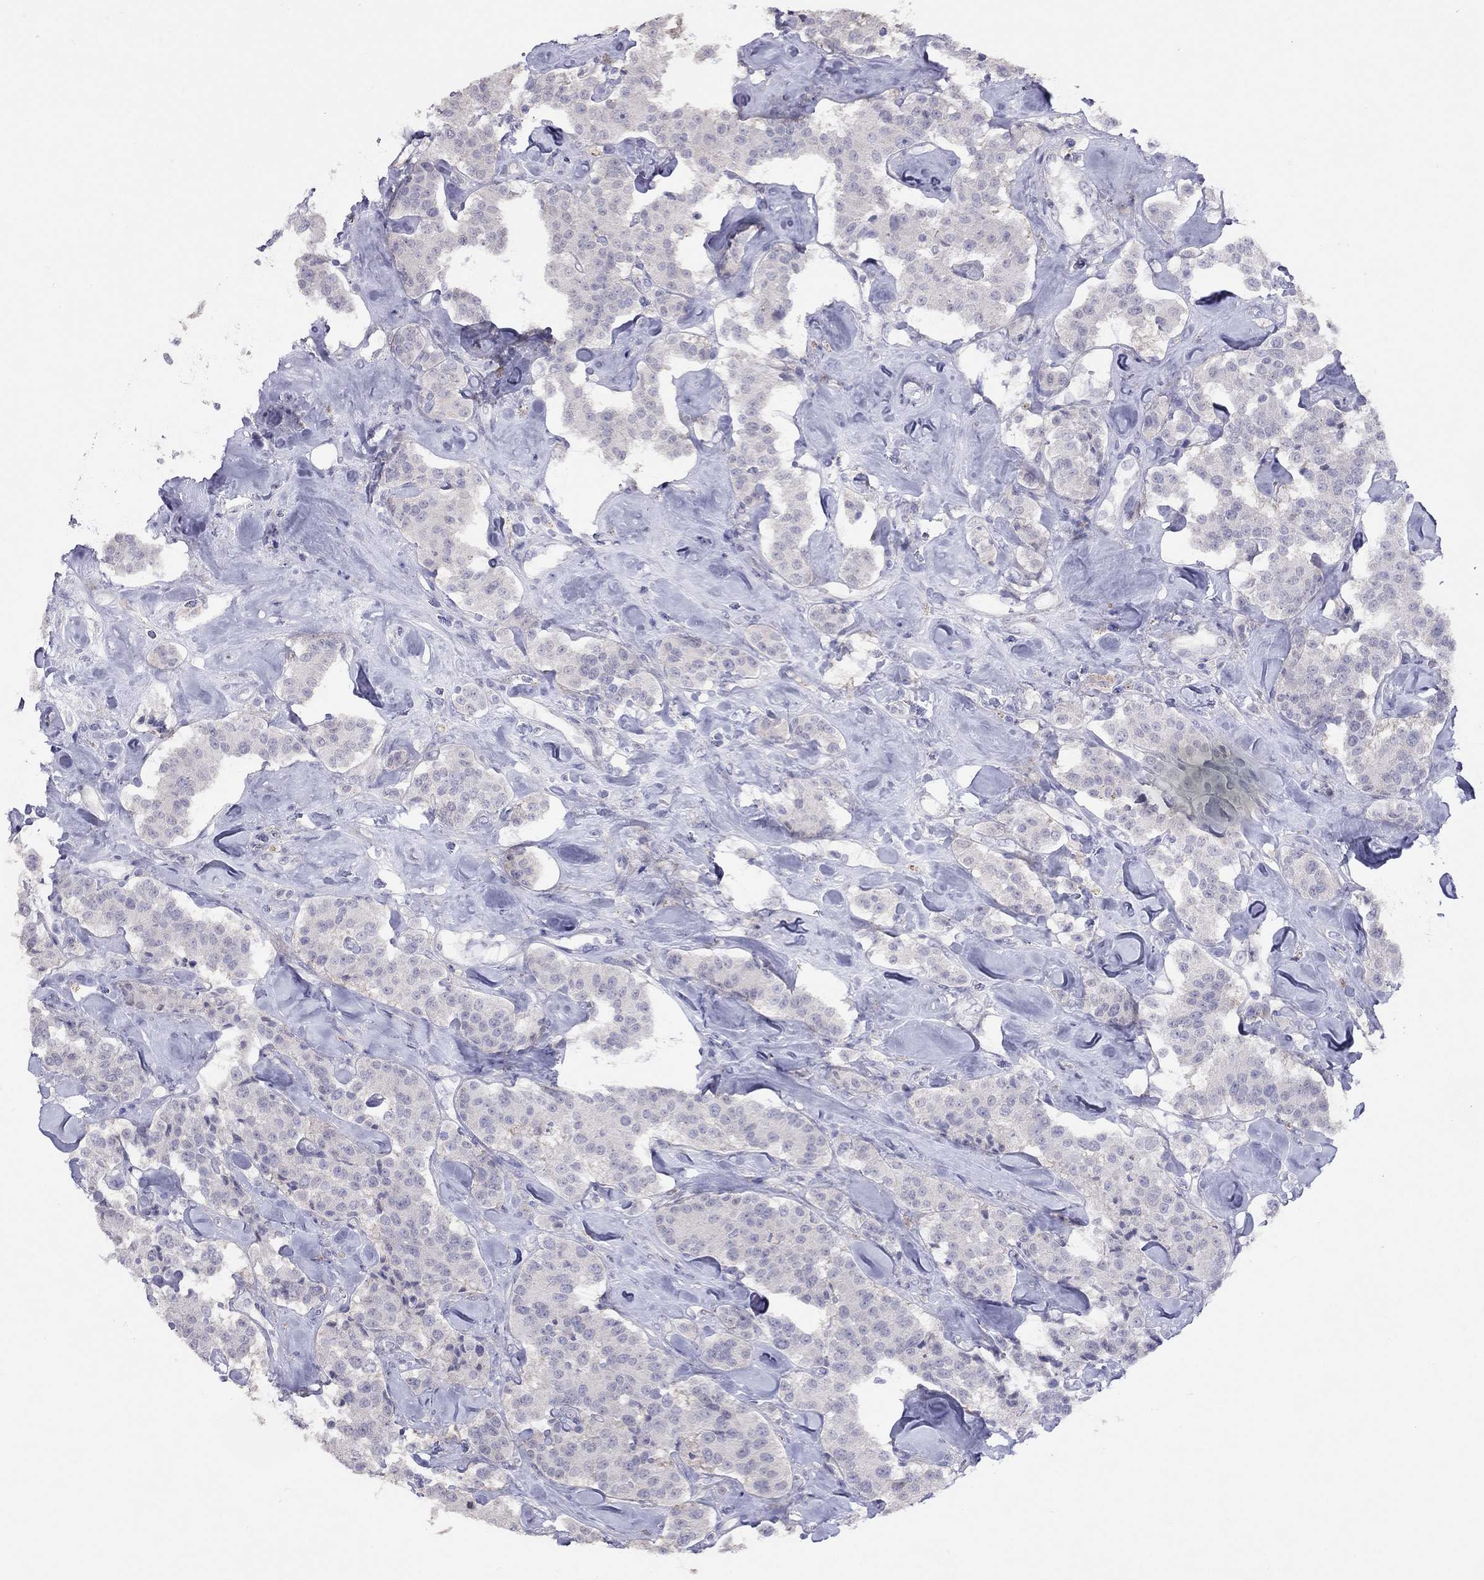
{"staining": {"intensity": "negative", "quantity": "none", "location": "none"}, "tissue": "carcinoid", "cell_type": "Tumor cells", "image_type": "cancer", "snomed": [{"axis": "morphology", "description": "Carcinoid, malignant, NOS"}, {"axis": "topography", "description": "Pancreas"}], "caption": "DAB (3,3'-diaminobenzidine) immunohistochemical staining of malignant carcinoid displays no significant expression in tumor cells.", "gene": "MAGEB4", "patient": {"sex": "male", "age": 41}}